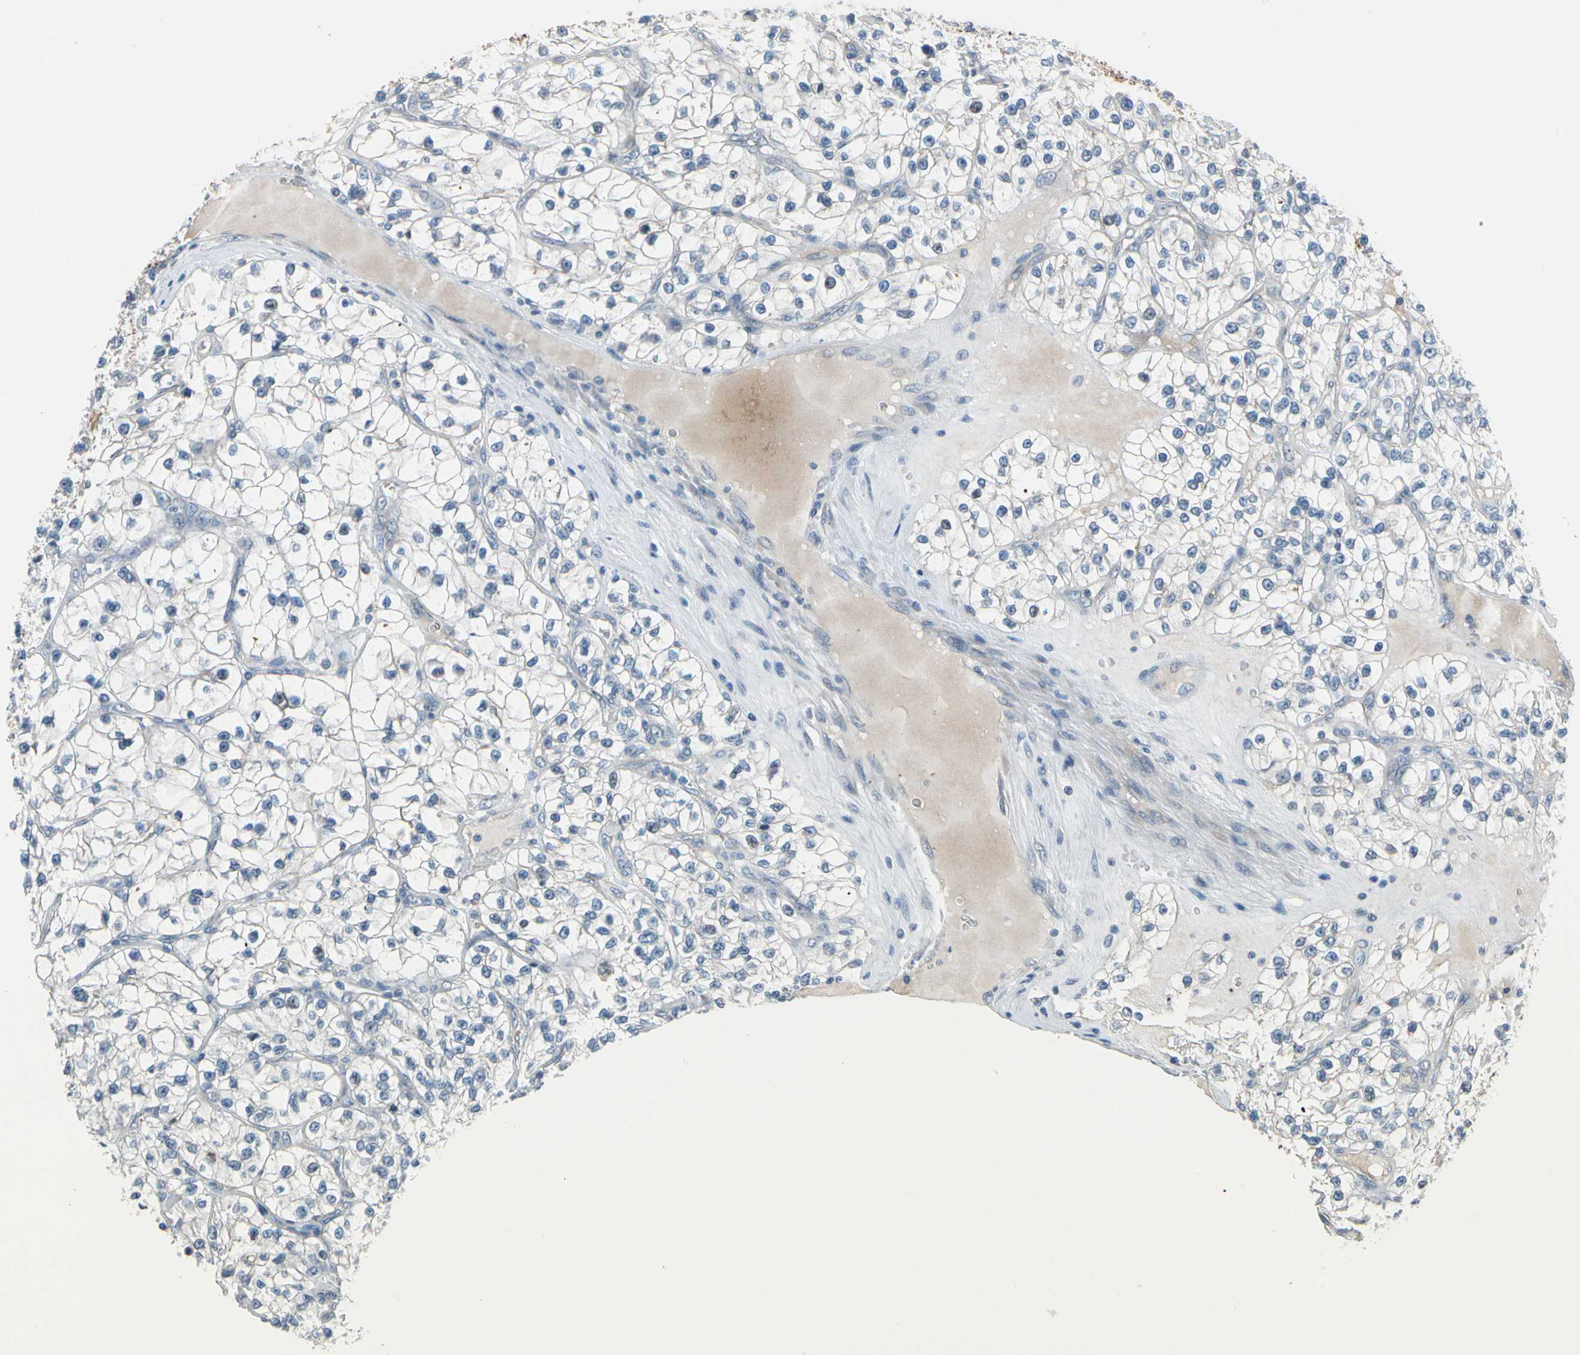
{"staining": {"intensity": "negative", "quantity": "none", "location": "none"}, "tissue": "renal cancer", "cell_type": "Tumor cells", "image_type": "cancer", "snomed": [{"axis": "morphology", "description": "Adenocarcinoma, NOS"}, {"axis": "topography", "description": "Kidney"}], "caption": "Immunohistochemistry micrograph of neoplastic tissue: human renal cancer (adenocarcinoma) stained with DAB demonstrates no significant protein positivity in tumor cells.", "gene": "STK40", "patient": {"sex": "female", "age": 57}}